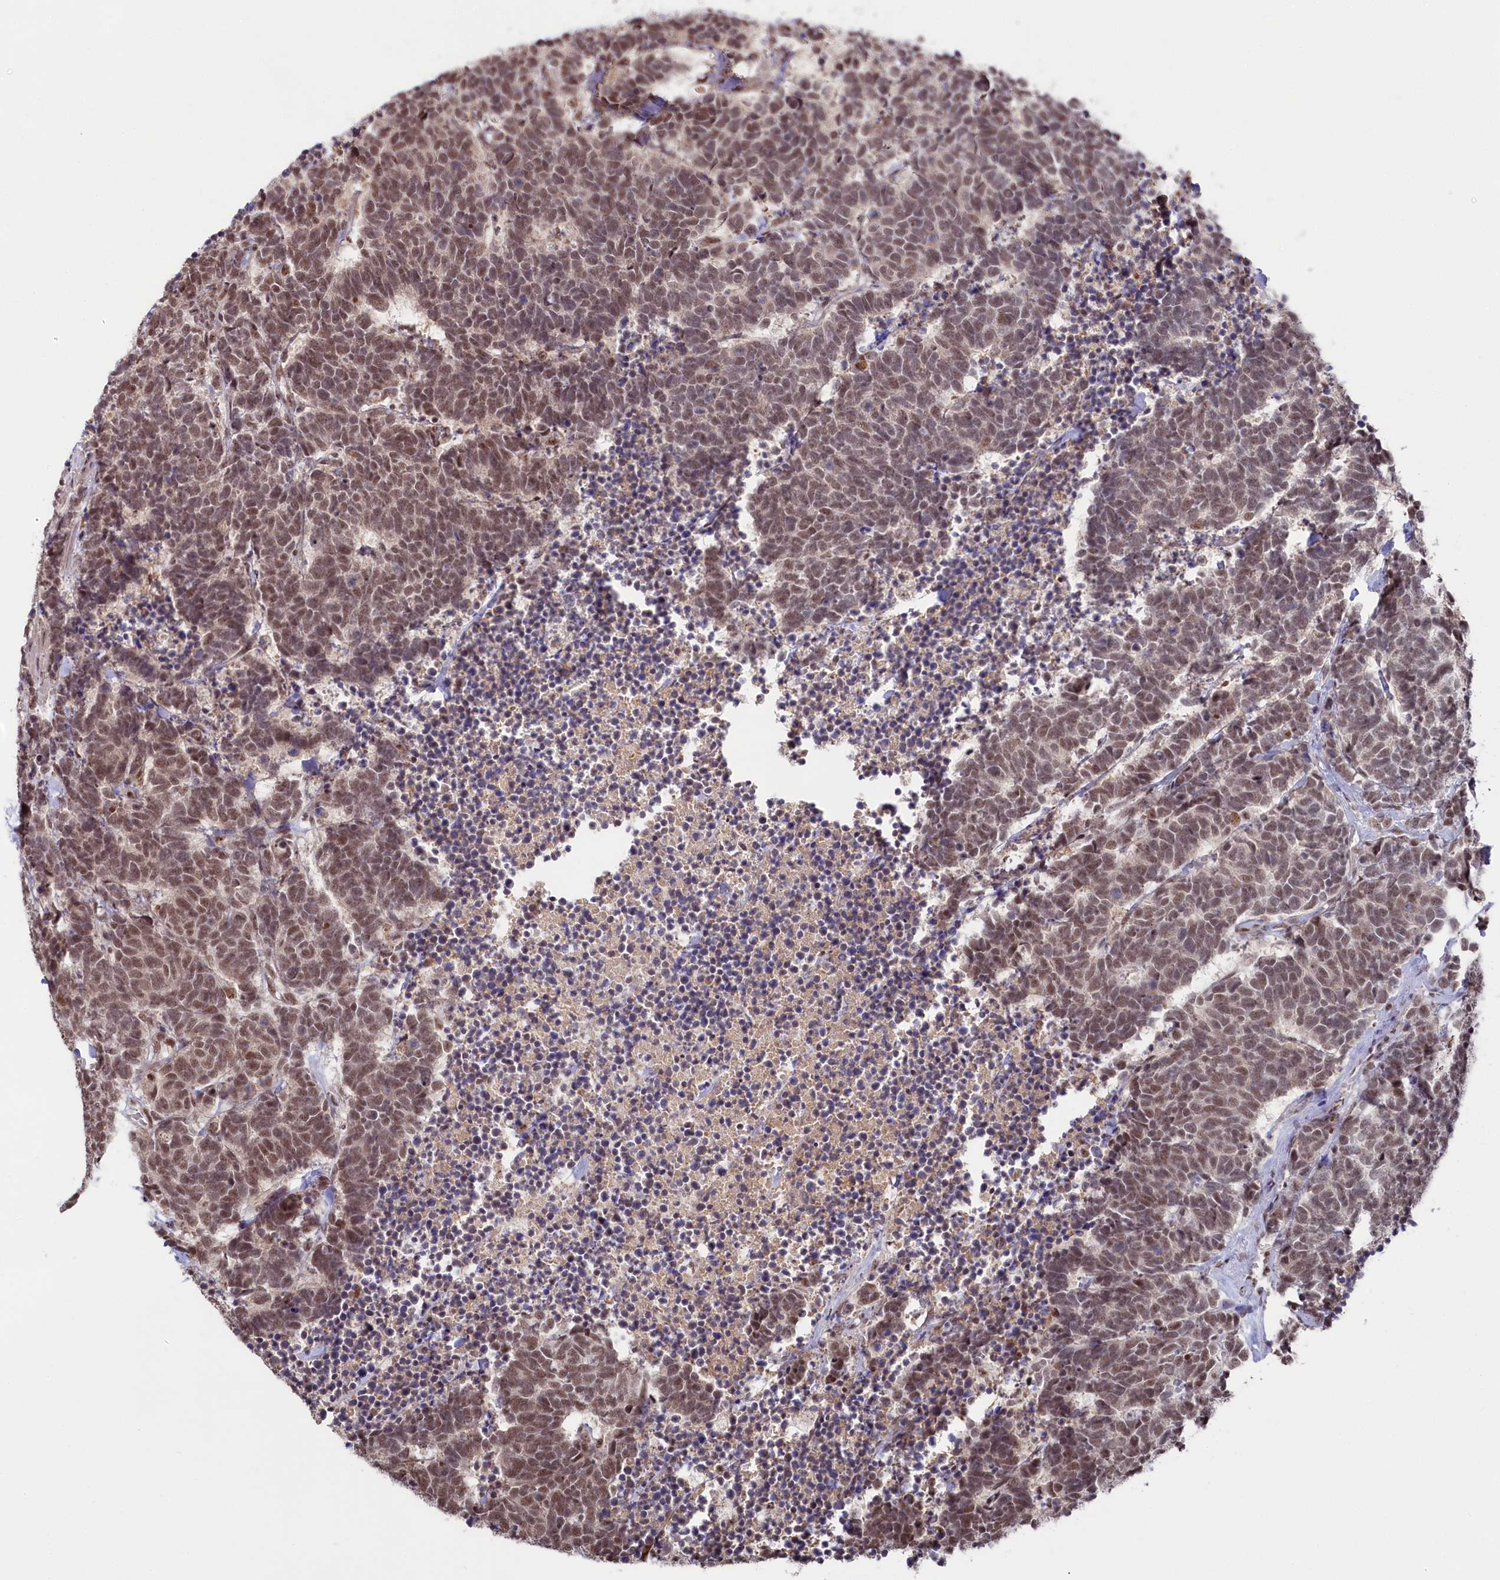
{"staining": {"intensity": "moderate", "quantity": ">75%", "location": "nuclear"}, "tissue": "carcinoid", "cell_type": "Tumor cells", "image_type": "cancer", "snomed": [{"axis": "morphology", "description": "Carcinoma, NOS"}, {"axis": "morphology", "description": "Carcinoid, malignant, NOS"}, {"axis": "topography", "description": "Urinary bladder"}], "caption": "A medium amount of moderate nuclear positivity is present in about >75% of tumor cells in carcinoid tissue.", "gene": "POLR2H", "patient": {"sex": "male", "age": 57}}